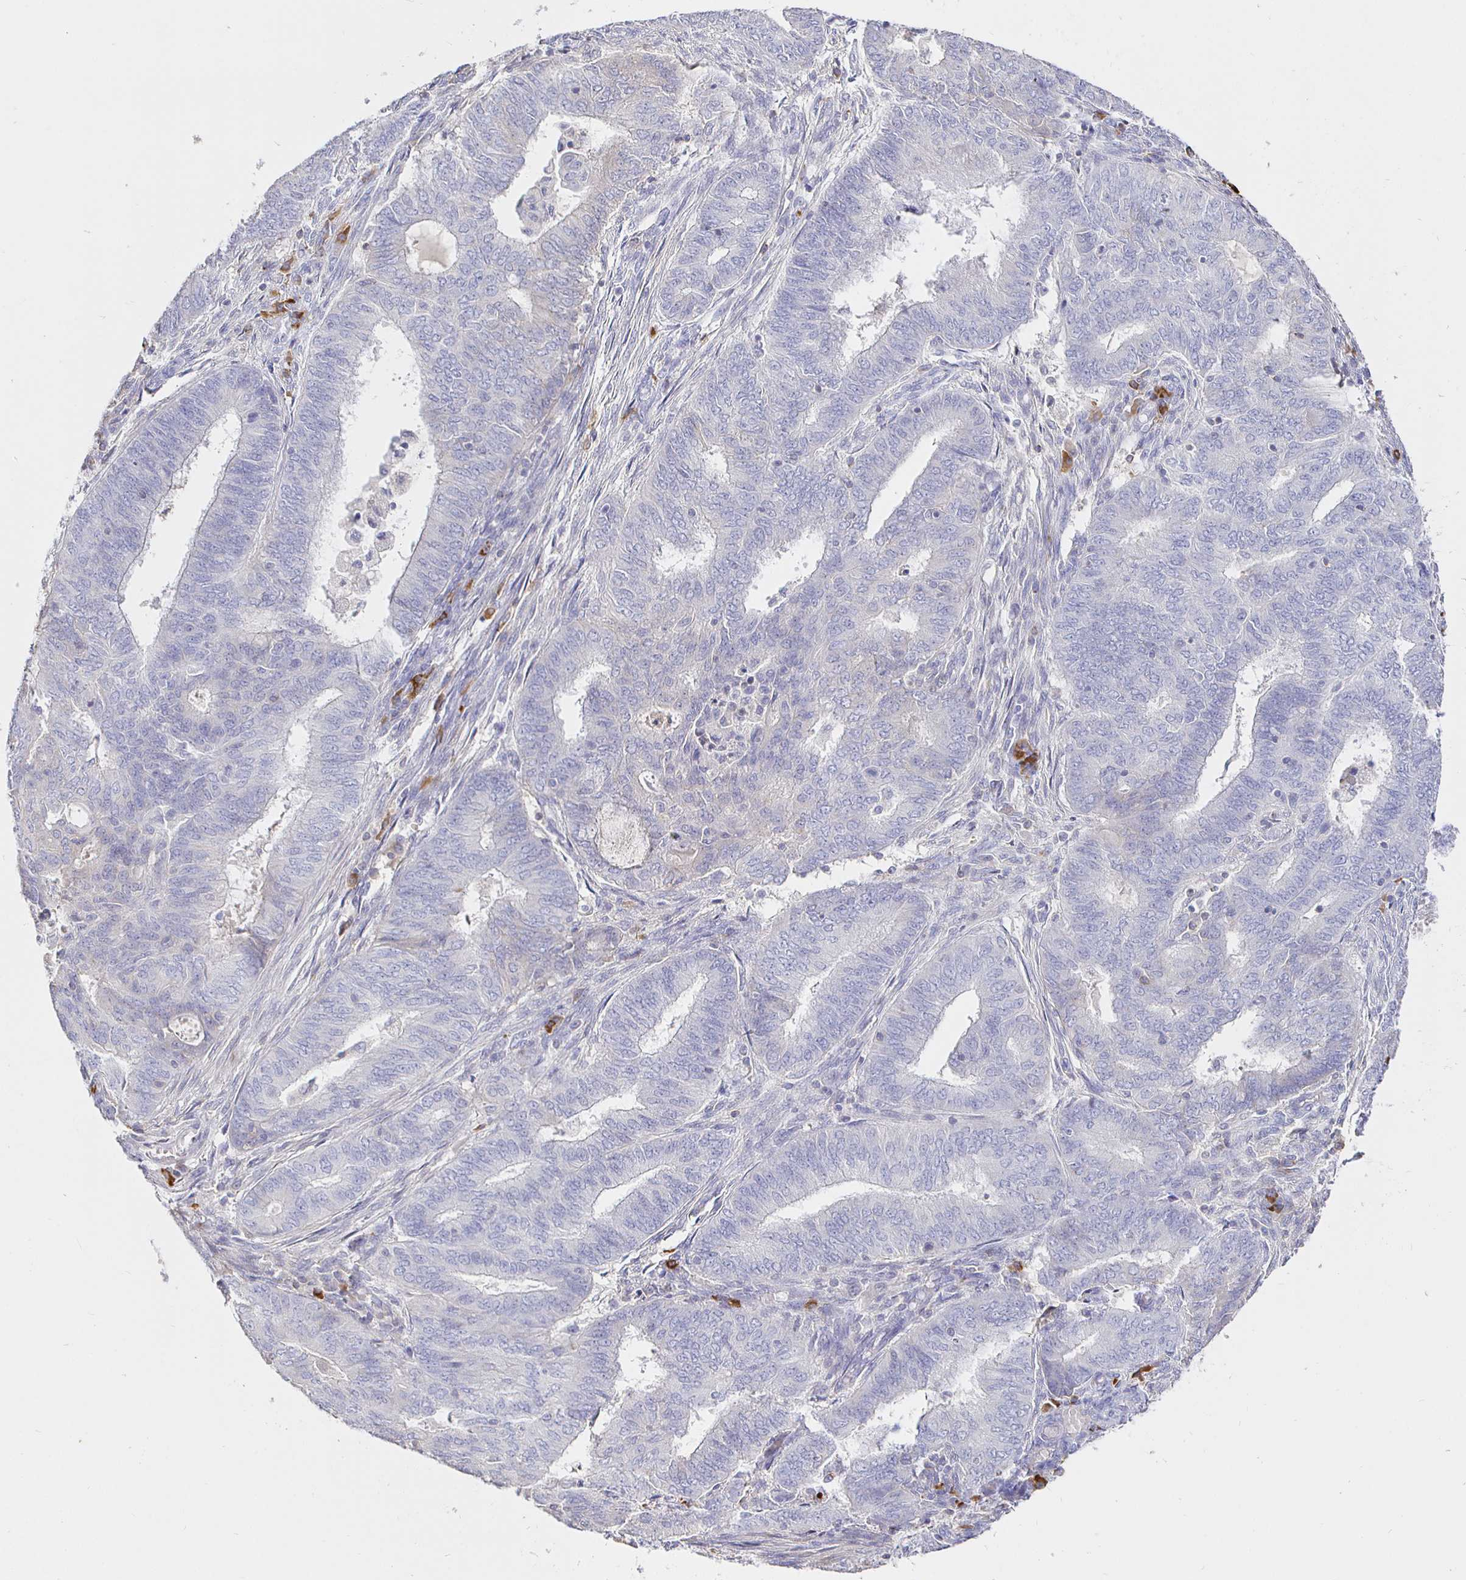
{"staining": {"intensity": "negative", "quantity": "none", "location": "none"}, "tissue": "endometrial cancer", "cell_type": "Tumor cells", "image_type": "cancer", "snomed": [{"axis": "morphology", "description": "Adenocarcinoma, NOS"}, {"axis": "topography", "description": "Endometrium"}], "caption": "Immunohistochemistry image of neoplastic tissue: endometrial cancer (adenocarcinoma) stained with DAB (3,3'-diaminobenzidine) demonstrates no significant protein staining in tumor cells.", "gene": "CXCR3", "patient": {"sex": "female", "age": 62}}